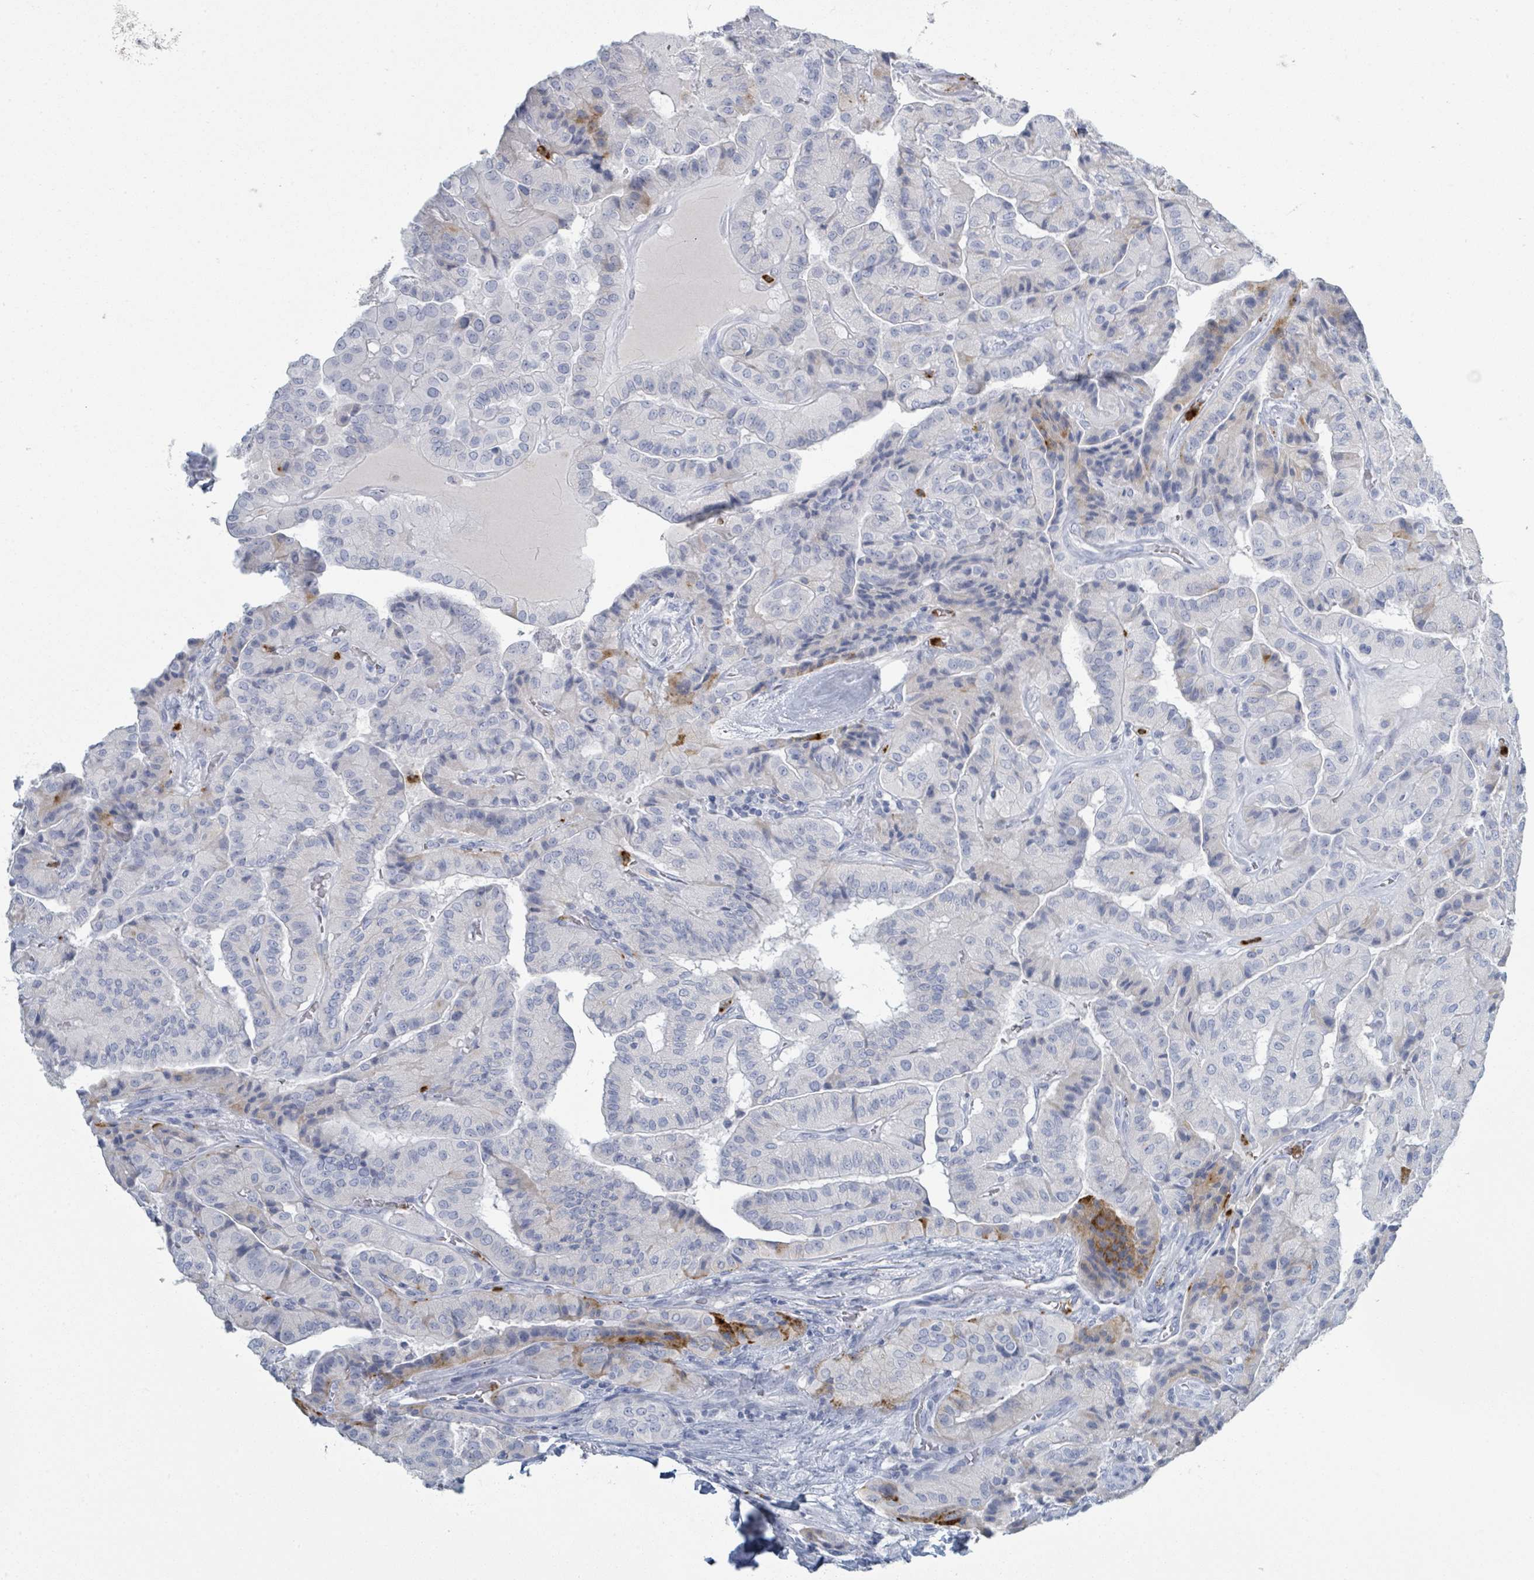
{"staining": {"intensity": "negative", "quantity": "none", "location": "none"}, "tissue": "thyroid cancer", "cell_type": "Tumor cells", "image_type": "cancer", "snomed": [{"axis": "morphology", "description": "Normal tissue, NOS"}, {"axis": "morphology", "description": "Papillary adenocarcinoma, NOS"}, {"axis": "topography", "description": "Thyroid gland"}], "caption": "Tumor cells are negative for protein expression in human thyroid cancer (papillary adenocarcinoma).", "gene": "DEFA4", "patient": {"sex": "female", "age": 59}}